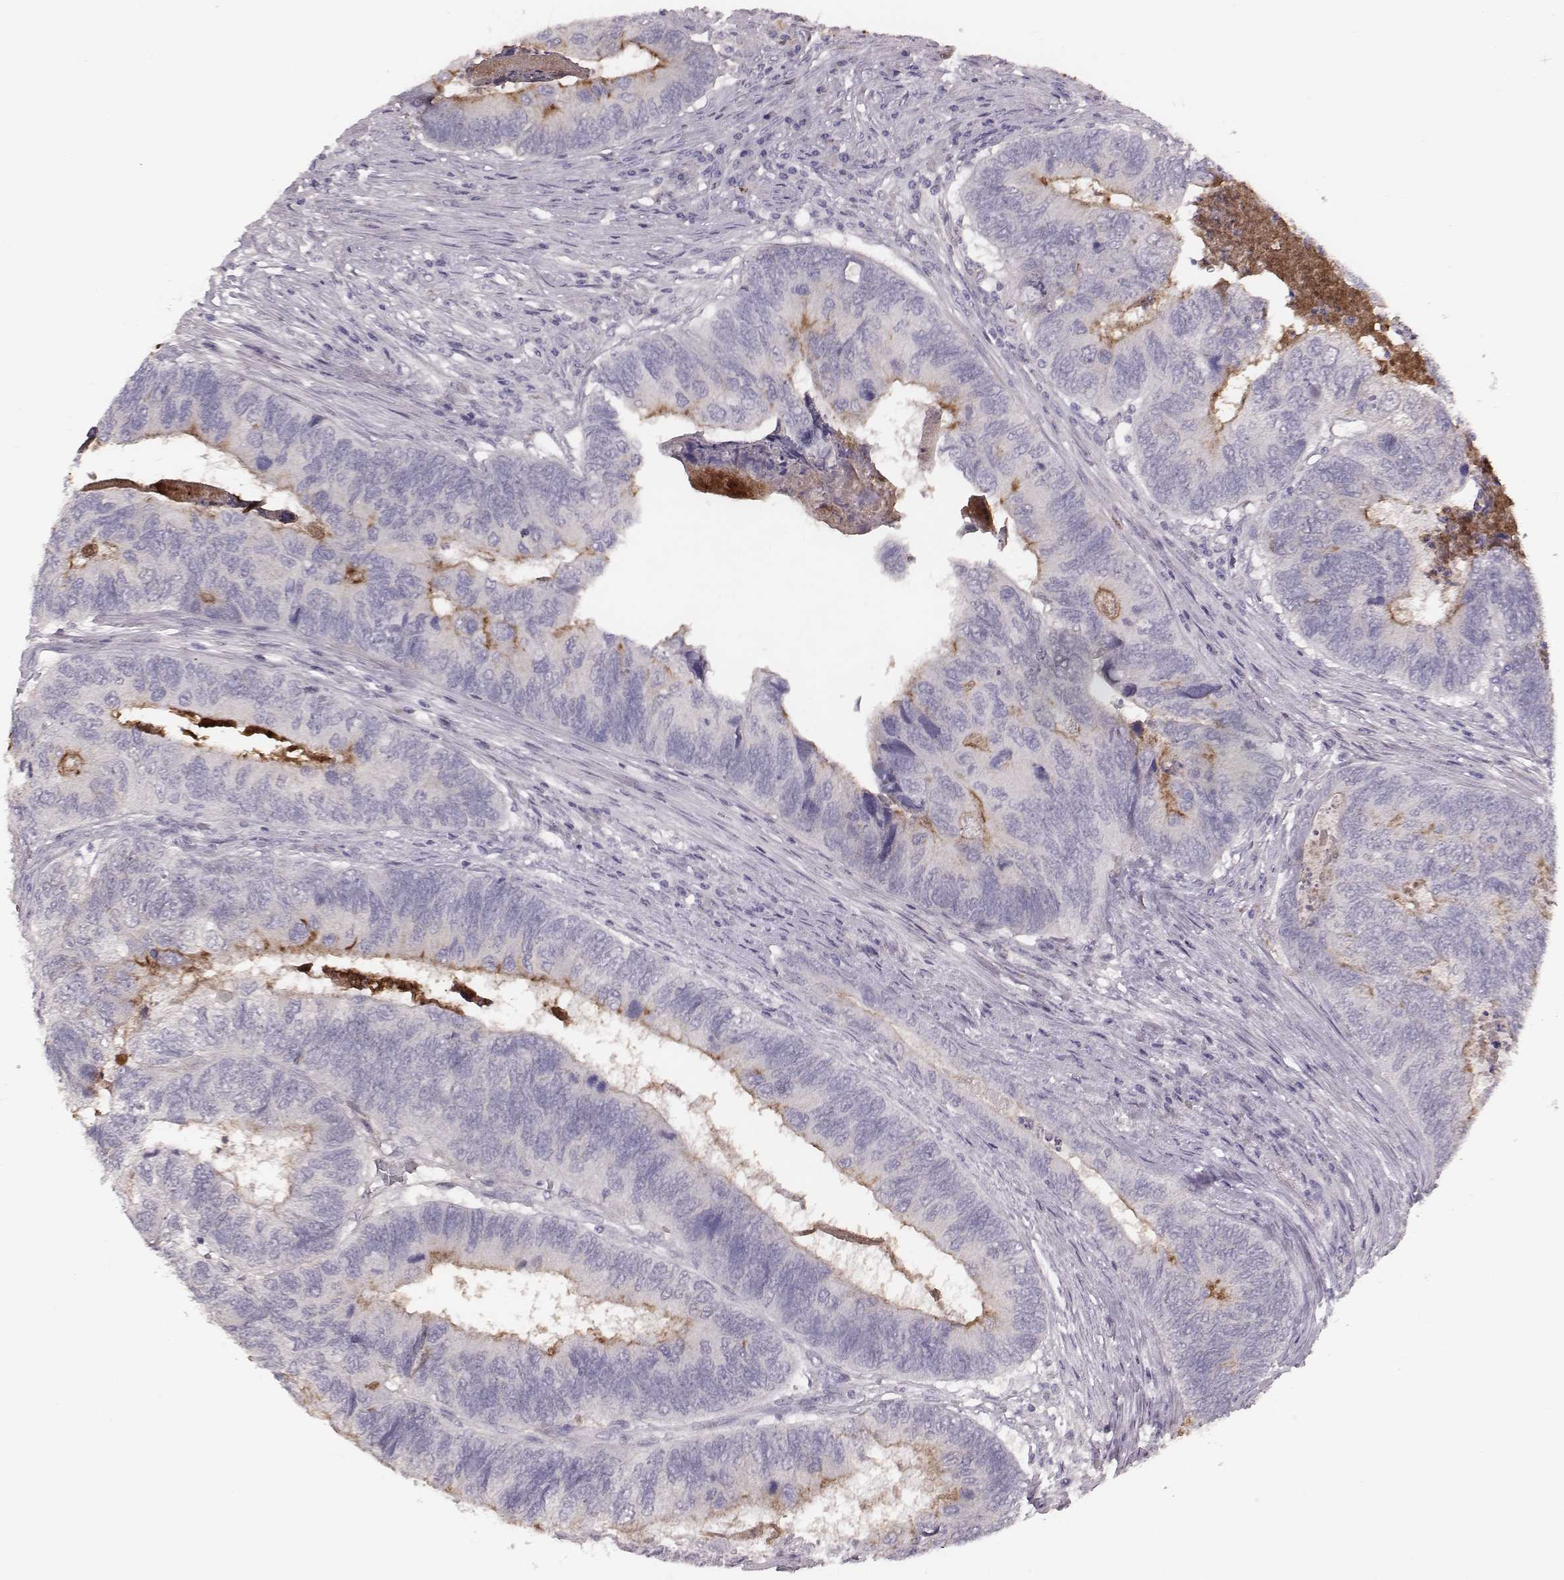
{"staining": {"intensity": "negative", "quantity": "none", "location": "none"}, "tissue": "colorectal cancer", "cell_type": "Tumor cells", "image_type": "cancer", "snomed": [{"axis": "morphology", "description": "Adenocarcinoma, NOS"}, {"axis": "topography", "description": "Colon"}], "caption": "Tumor cells are negative for brown protein staining in adenocarcinoma (colorectal).", "gene": "CFTR", "patient": {"sex": "female", "age": 67}}